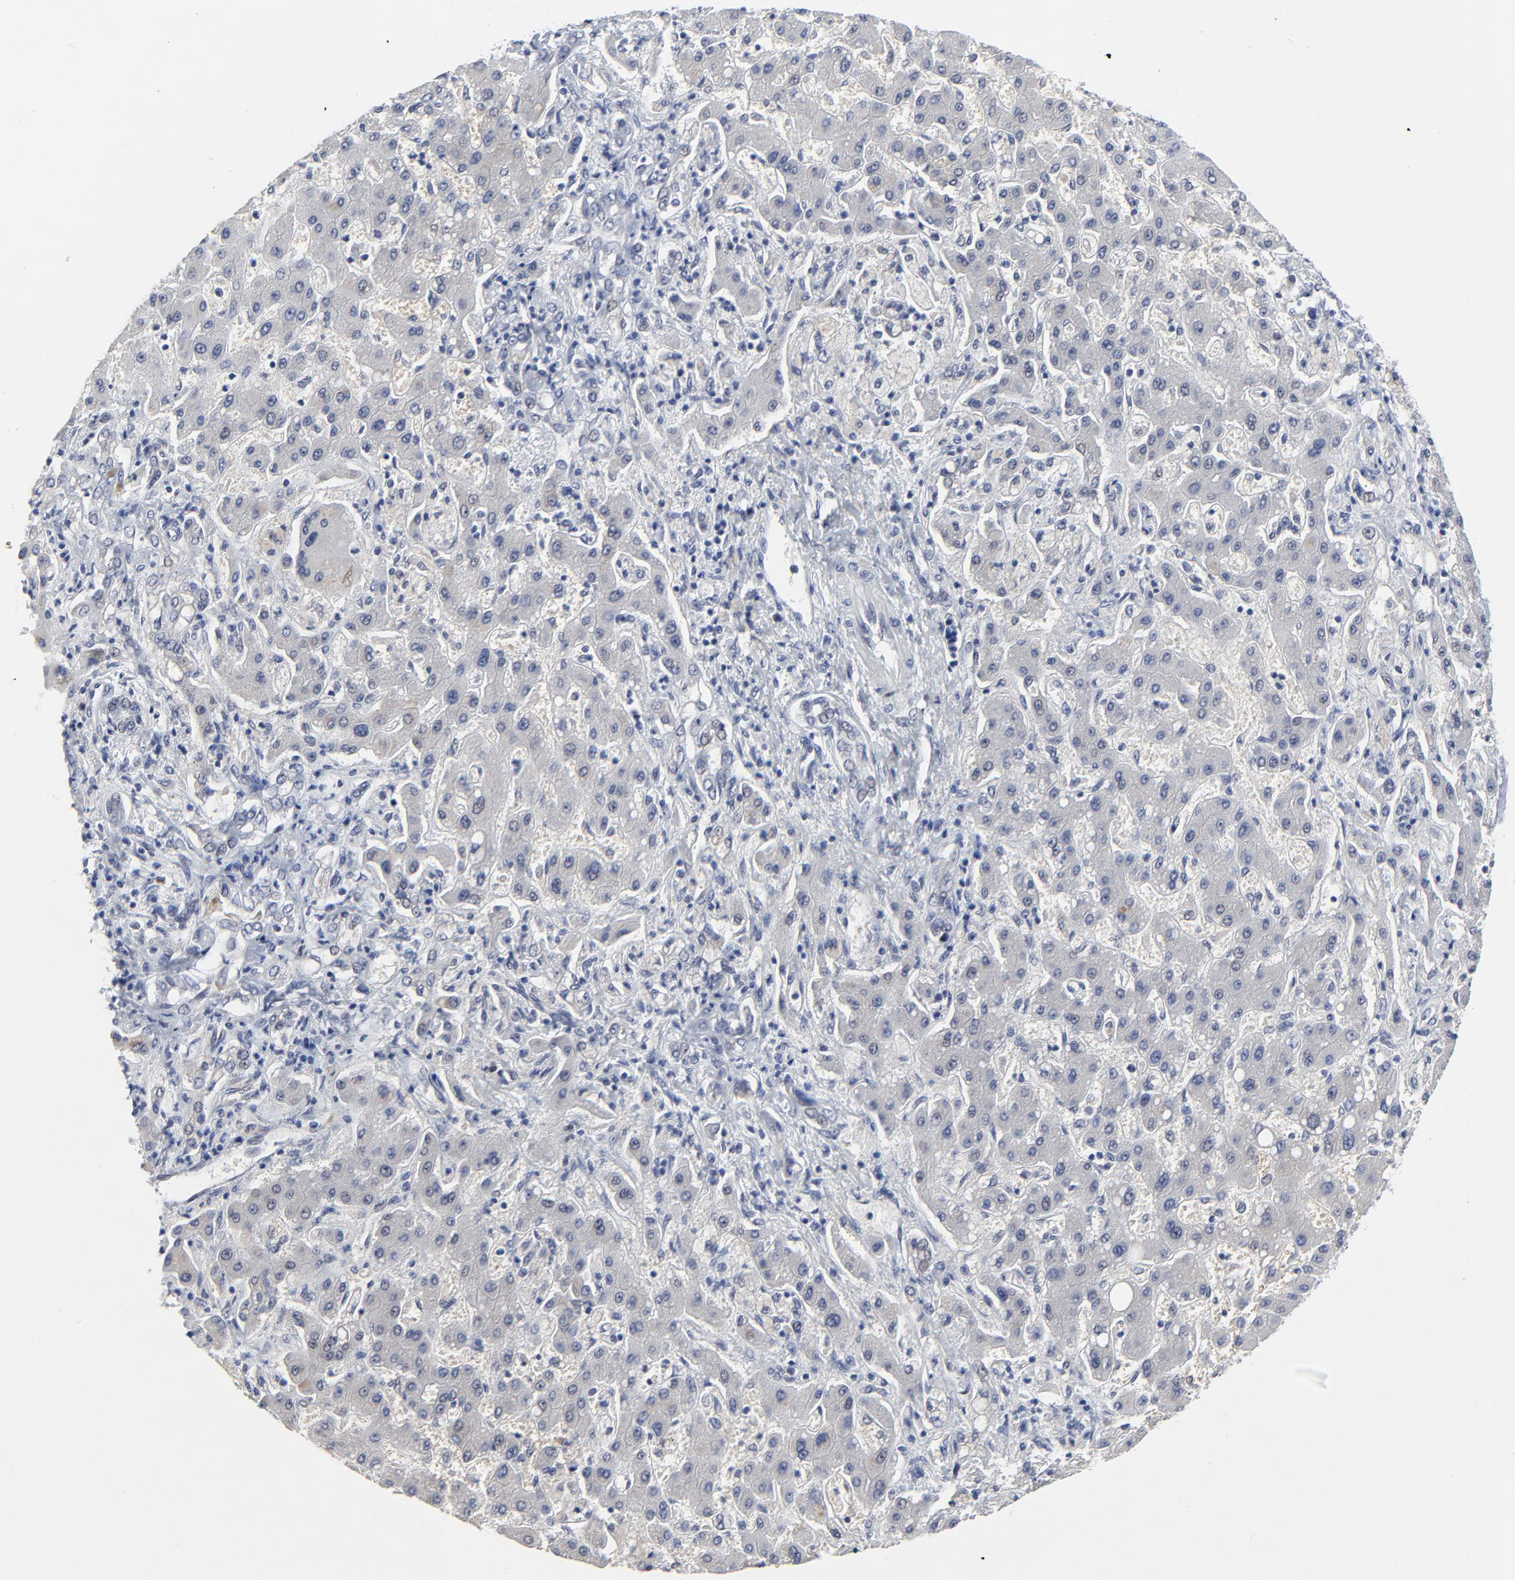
{"staining": {"intensity": "negative", "quantity": "none", "location": "none"}, "tissue": "liver cancer", "cell_type": "Tumor cells", "image_type": "cancer", "snomed": [{"axis": "morphology", "description": "Cholangiocarcinoma"}, {"axis": "topography", "description": "Liver"}], "caption": "This is an immunohistochemistry (IHC) histopathology image of liver cancer. There is no staining in tumor cells.", "gene": "ZNF589", "patient": {"sex": "male", "age": 50}}